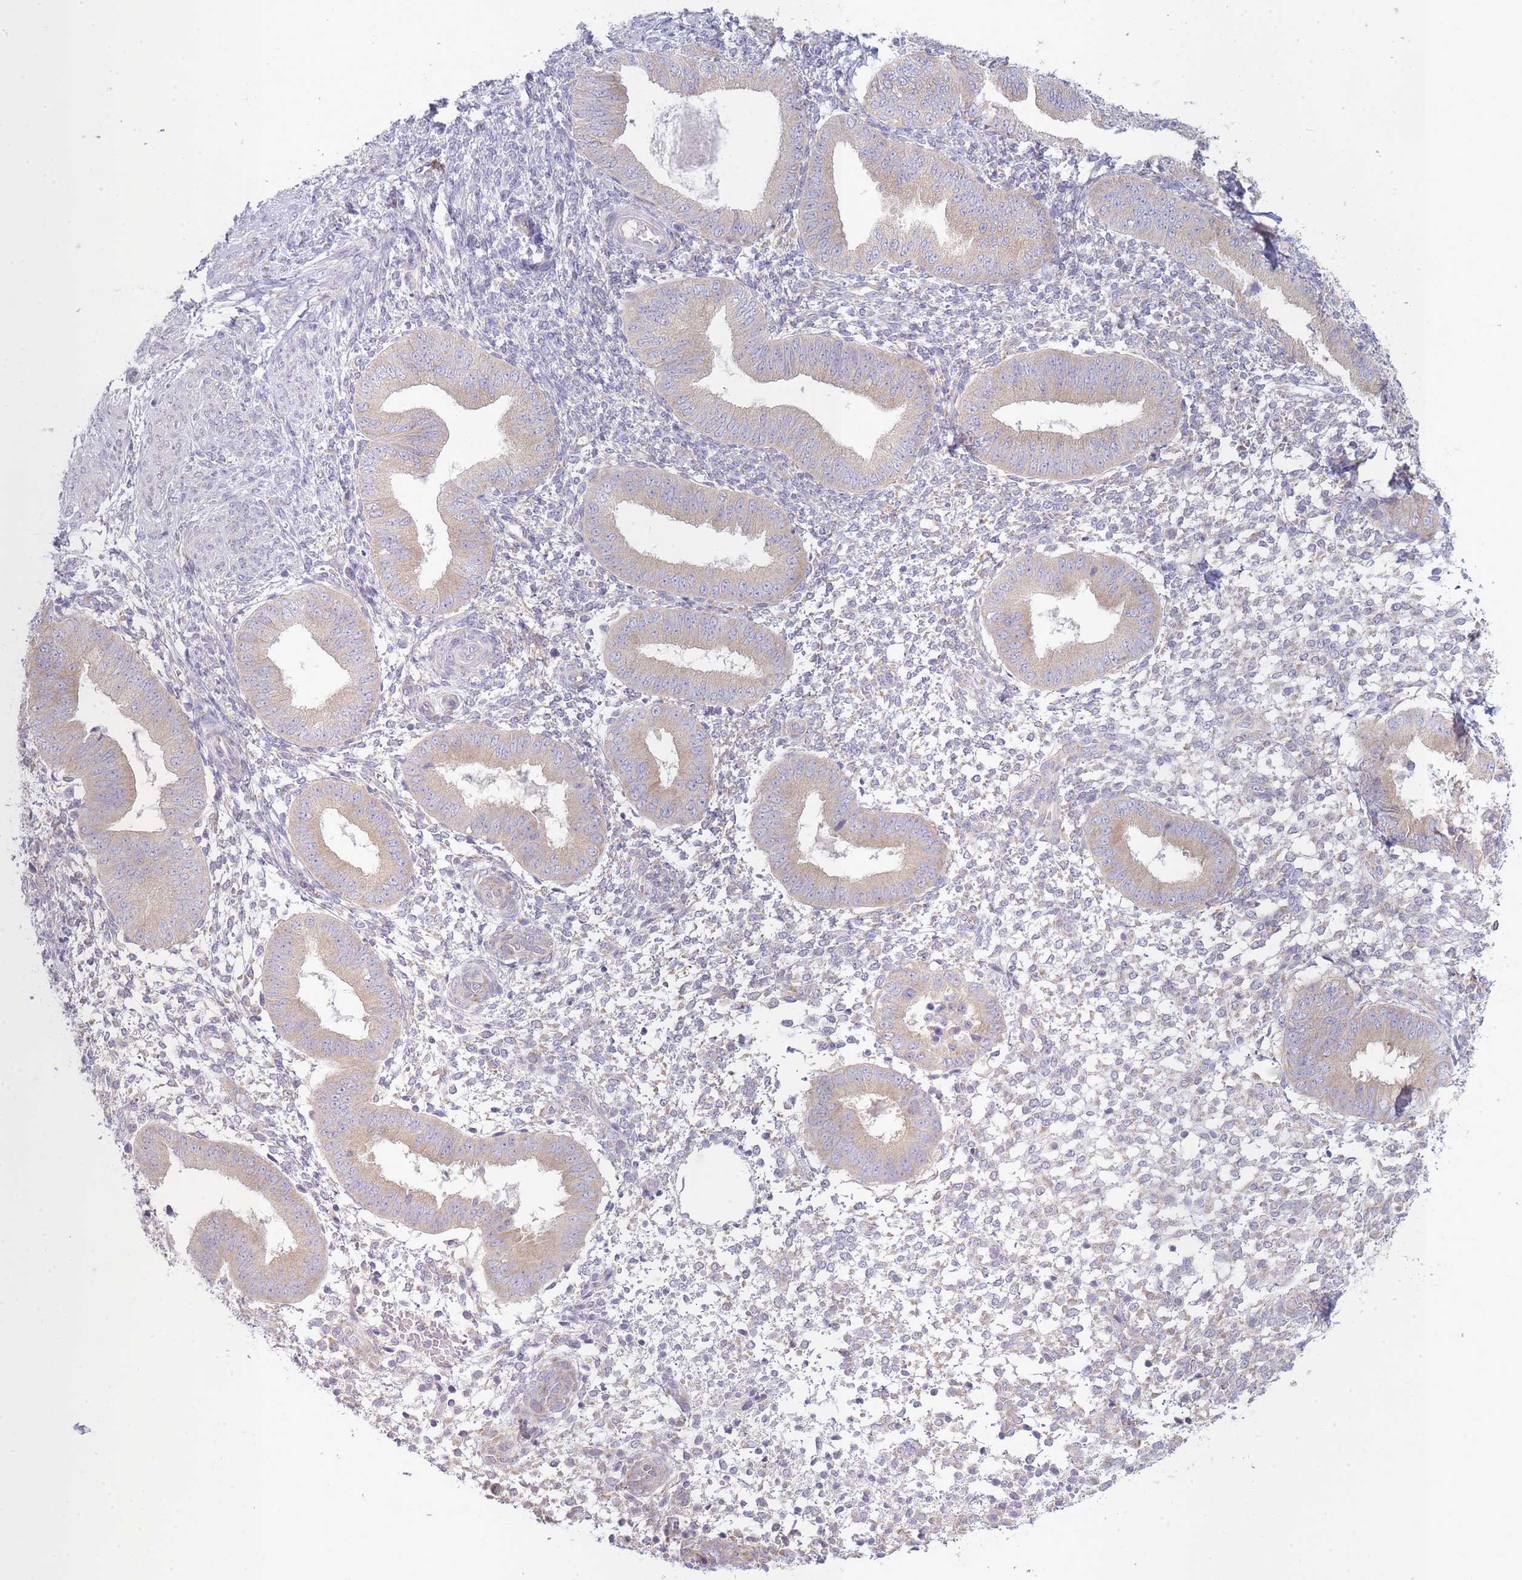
{"staining": {"intensity": "negative", "quantity": "none", "location": "none"}, "tissue": "endometrium", "cell_type": "Cells in endometrial stroma", "image_type": "normal", "snomed": [{"axis": "morphology", "description": "Normal tissue, NOS"}, {"axis": "topography", "description": "Endometrium"}], "caption": "IHC micrograph of benign human endometrium stained for a protein (brown), which demonstrates no positivity in cells in endometrial stroma. (Brightfield microscopy of DAB immunohistochemistry (IHC) at high magnification).", "gene": "OR5L1", "patient": {"sex": "female", "age": 49}}